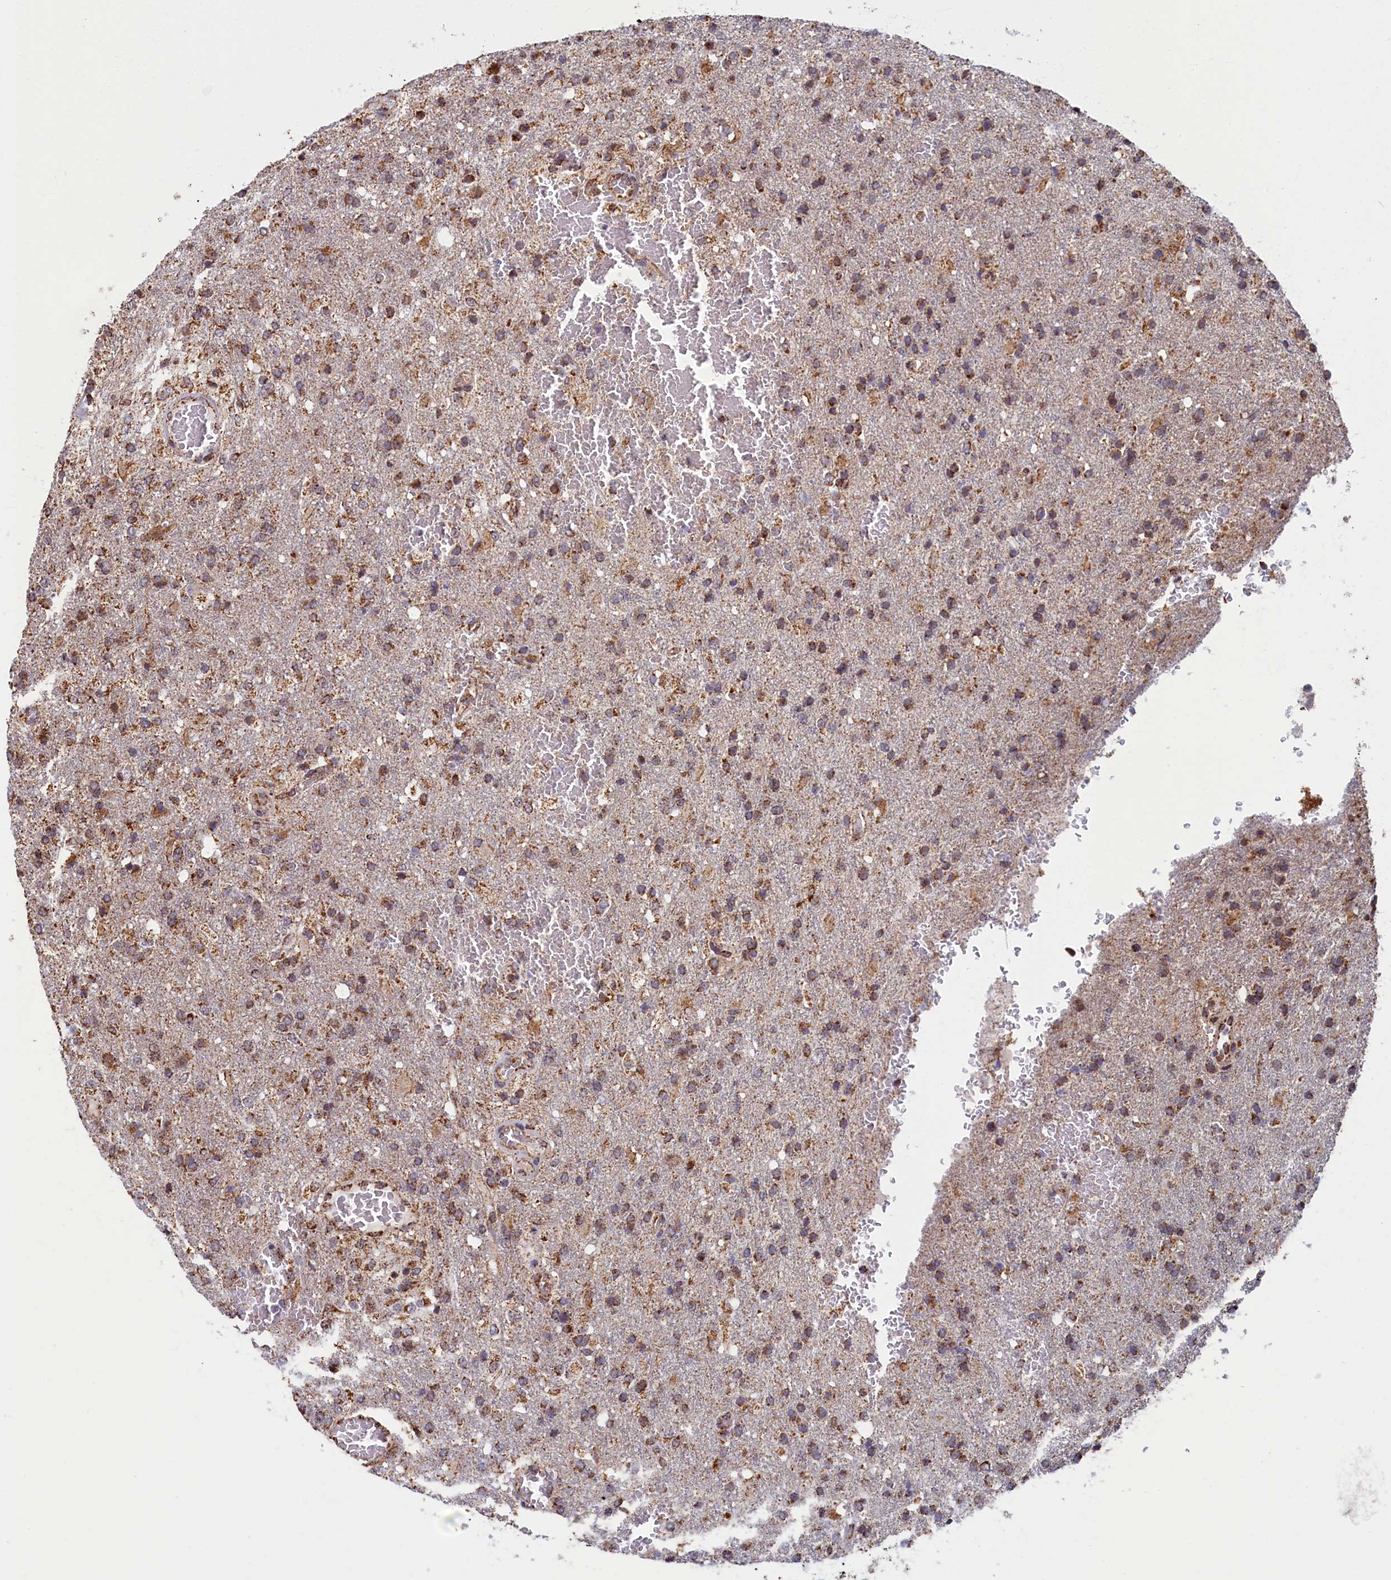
{"staining": {"intensity": "moderate", "quantity": ">75%", "location": "cytoplasmic/membranous"}, "tissue": "glioma", "cell_type": "Tumor cells", "image_type": "cancer", "snomed": [{"axis": "morphology", "description": "Glioma, malignant, High grade"}, {"axis": "topography", "description": "Brain"}], "caption": "Glioma stained with a protein marker demonstrates moderate staining in tumor cells.", "gene": "SPR", "patient": {"sex": "female", "age": 74}}